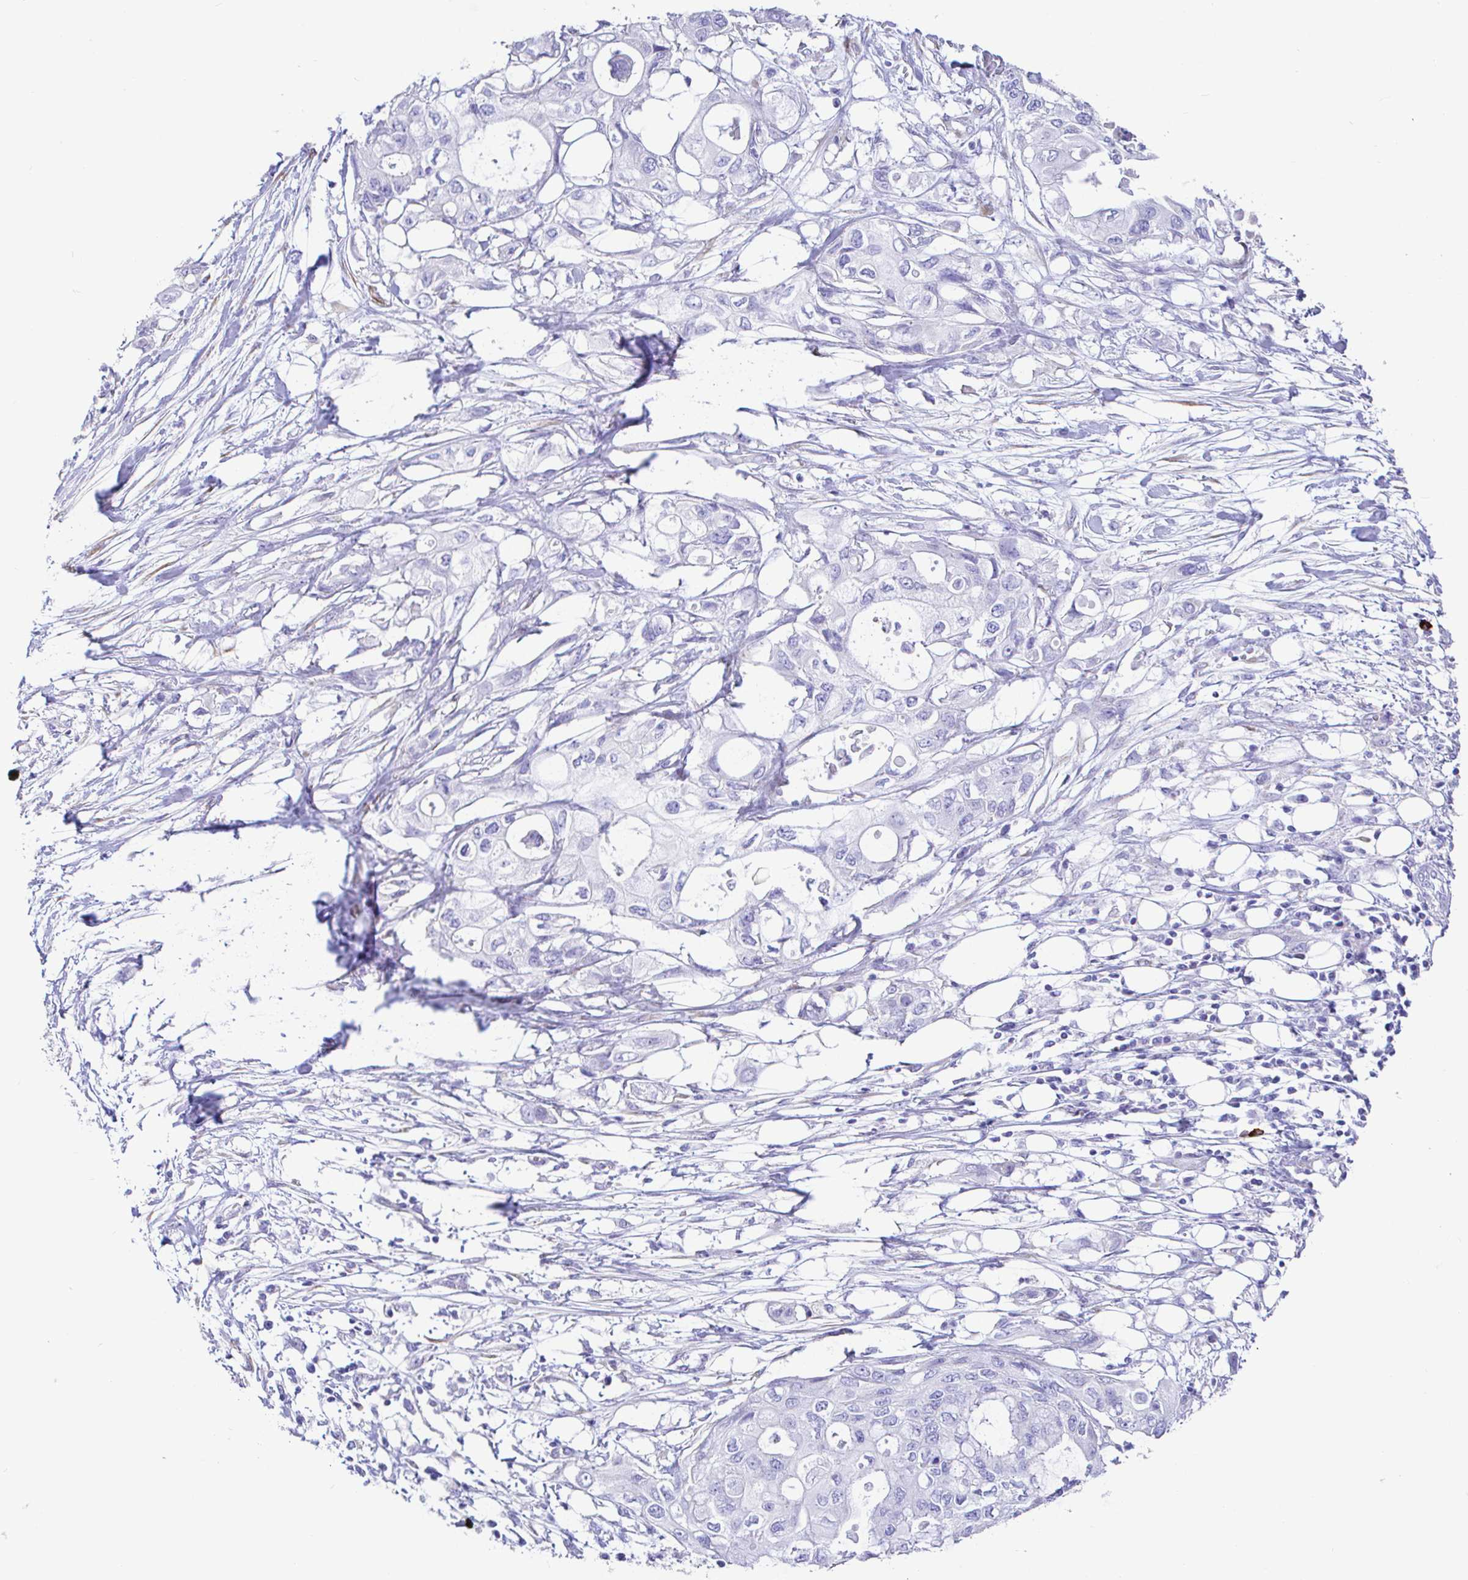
{"staining": {"intensity": "negative", "quantity": "none", "location": "none"}, "tissue": "pancreatic cancer", "cell_type": "Tumor cells", "image_type": "cancer", "snomed": [{"axis": "morphology", "description": "Adenocarcinoma, NOS"}, {"axis": "topography", "description": "Pancreas"}], "caption": "This image is of adenocarcinoma (pancreatic) stained with immunohistochemistry to label a protein in brown with the nuclei are counter-stained blue. There is no expression in tumor cells. (Stains: DAB (3,3'-diaminobenzidine) immunohistochemistry with hematoxylin counter stain, Microscopy: brightfield microscopy at high magnification).", "gene": "CCDC62", "patient": {"sex": "female", "age": 63}}